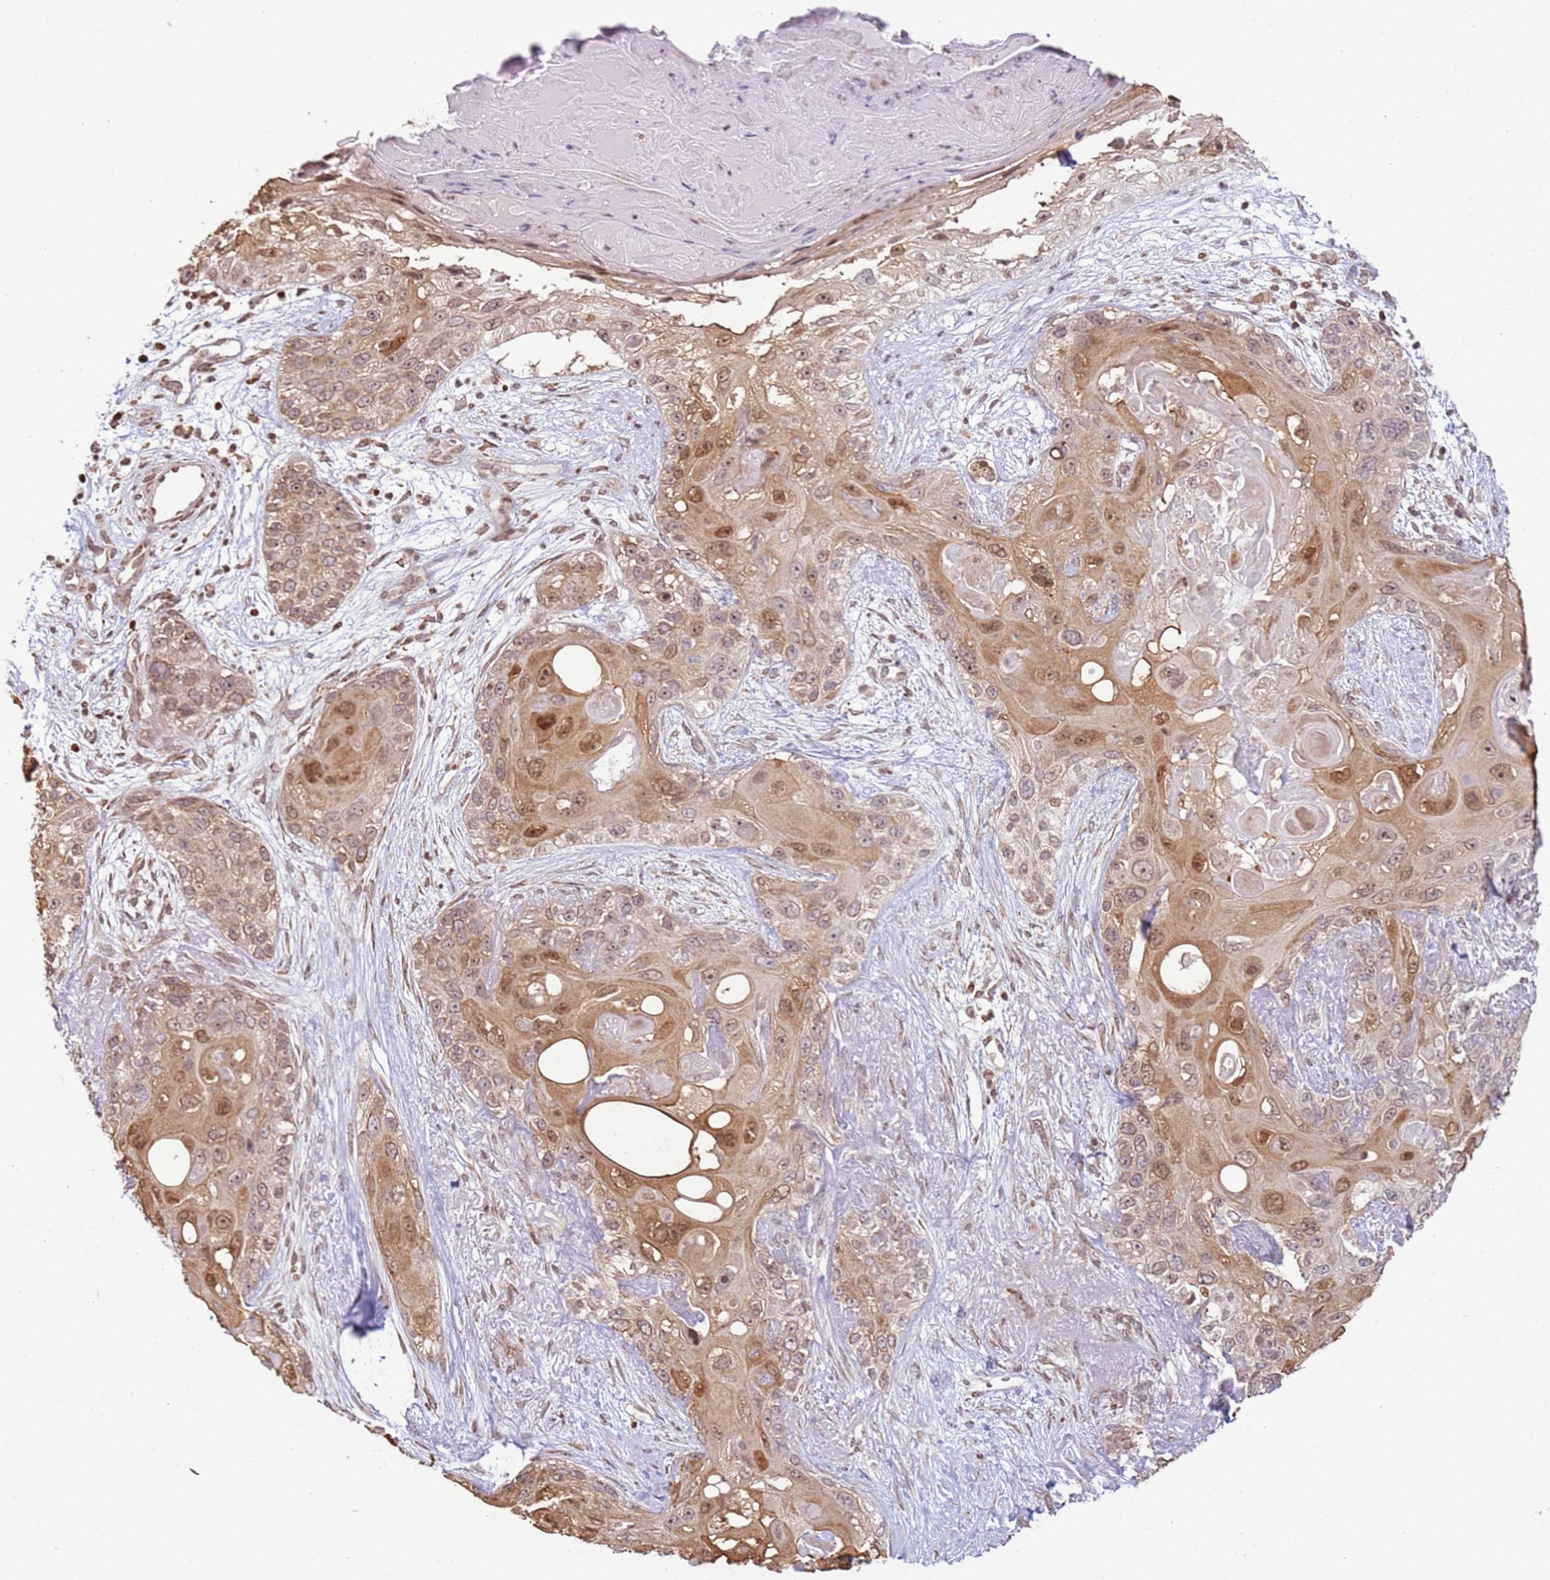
{"staining": {"intensity": "moderate", "quantity": ">75%", "location": "cytoplasmic/membranous,nuclear"}, "tissue": "skin cancer", "cell_type": "Tumor cells", "image_type": "cancer", "snomed": [{"axis": "morphology", "description": "Normal tissue, NOS"}, {"axis": "morphology", "description": "Squamous cell carcinoma, NOS"}, {"axis": "topography", "description": "Skin"}], "caption": "High-magnification brightfield microscopy of squamous cell carcinoma (skin) stained with DAB (3,3'-diaminobenzidine) (brown) and counterstained with hematoxylin (blue). tumor cells exhibit moderate cytoplasmic/membranous and nuclear expression is identified in approximately>75% of cells.", "gene": "SCAF1", "patient": {"sex": "male", "age": 72}}